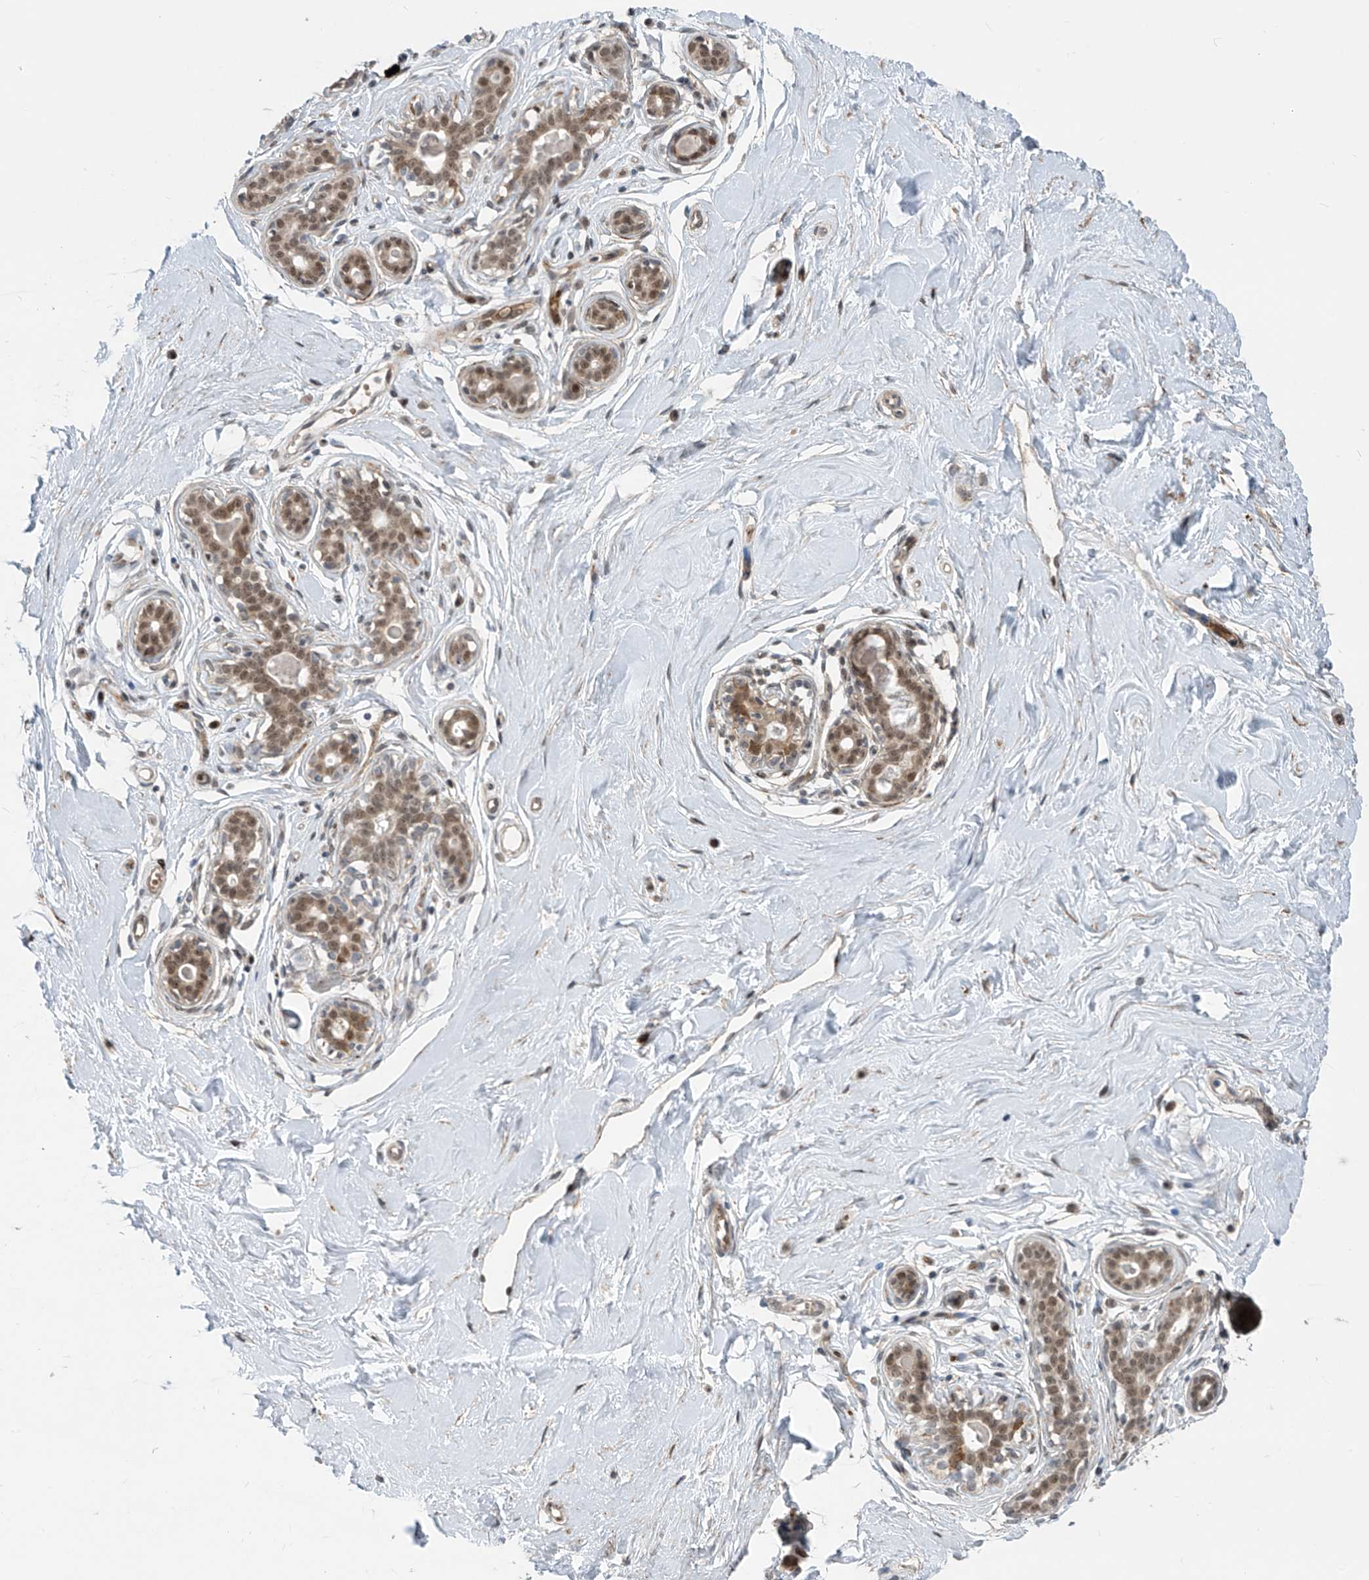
{"staining": {"intensity": "weak", "quantity": "25%-75%", "location": "cytoplasmic/membranous,nuclear"}, "tissue": "breast", "cell_type": "Adipocytes", "image_type": "normal", "snomed": [{"axis": "morphology", "description": "Normal tissue, NOS"}, {"axis": "morphology", "description": "Adenoma, NOS"}, {"axis": "topography", "description": "Breast"}], "caption": "Unremarkable breast demonstrates weak cytoplasmic/membranous,nuclear expression in about 25%-75% of adipocytes, visualized by immunohistochemistry. The protein of interest is shown in brown color, while the nuclei are stained blue.", "gene": "LAGE3", "patient": {"sex": "female", "age": 23}}